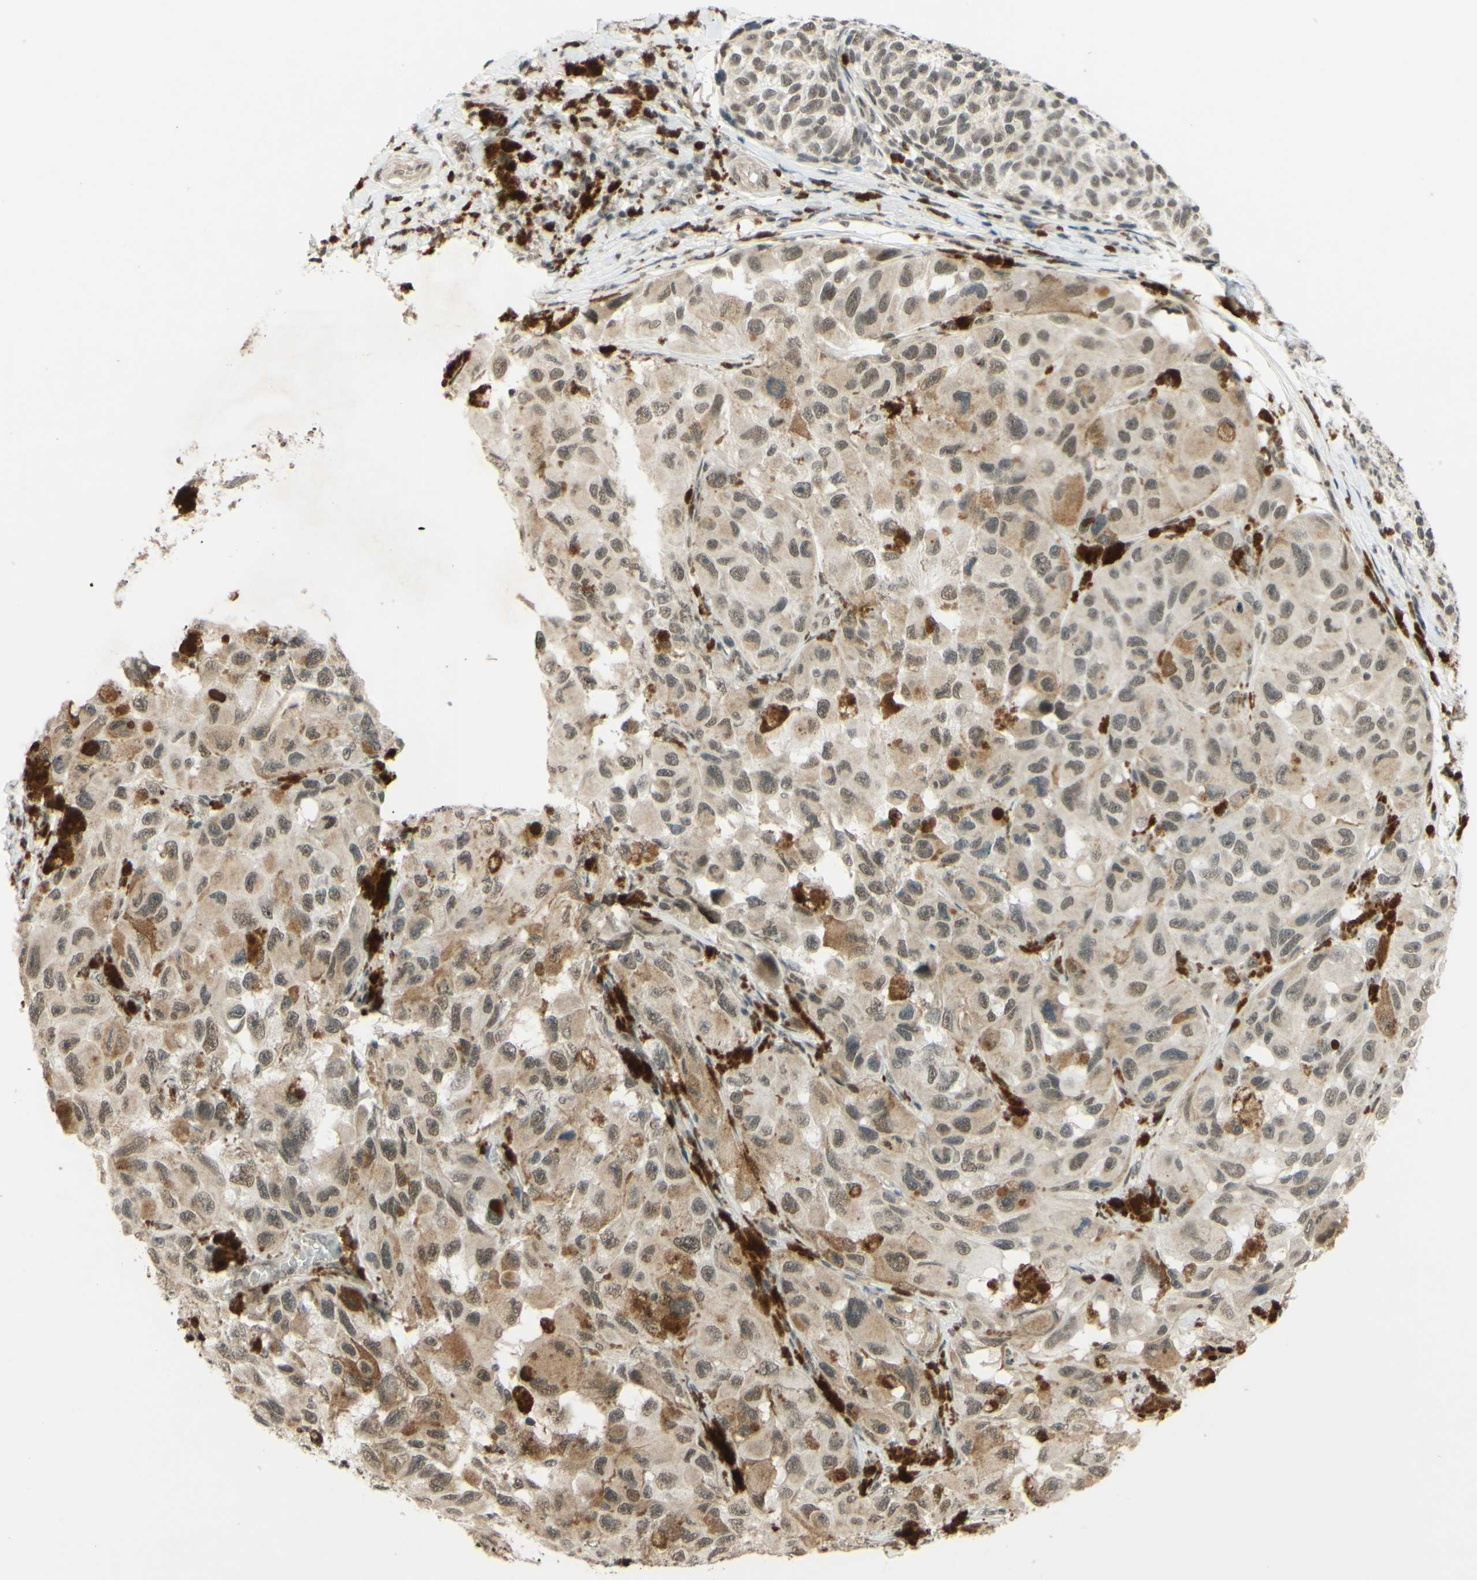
{"staining": {"intensity": "weak", "quantity": ">75%", "location": "nuclear"}, "tissue": "melanoma", "cell_type": "Tumor cells", "image_type": "cancer", "snomed": [{"axis": "morphology", "description": "Malignant melanoma, NOS"}, {"axis": "topography", "description": "Skin"}], "caption": "Immunohistochemical staining of malignant melanoma demonstrates low levels of weak nuclear protein expression in about >75% of tumor cells. (Stains: DAB (3,3'-diaminobenzidine) in brown, nuclei in blue, Microscopy: brightfield microscopy at high magnification).", "gene": "SMARCB1", "patient": {"sex": "female", "age": 73}}